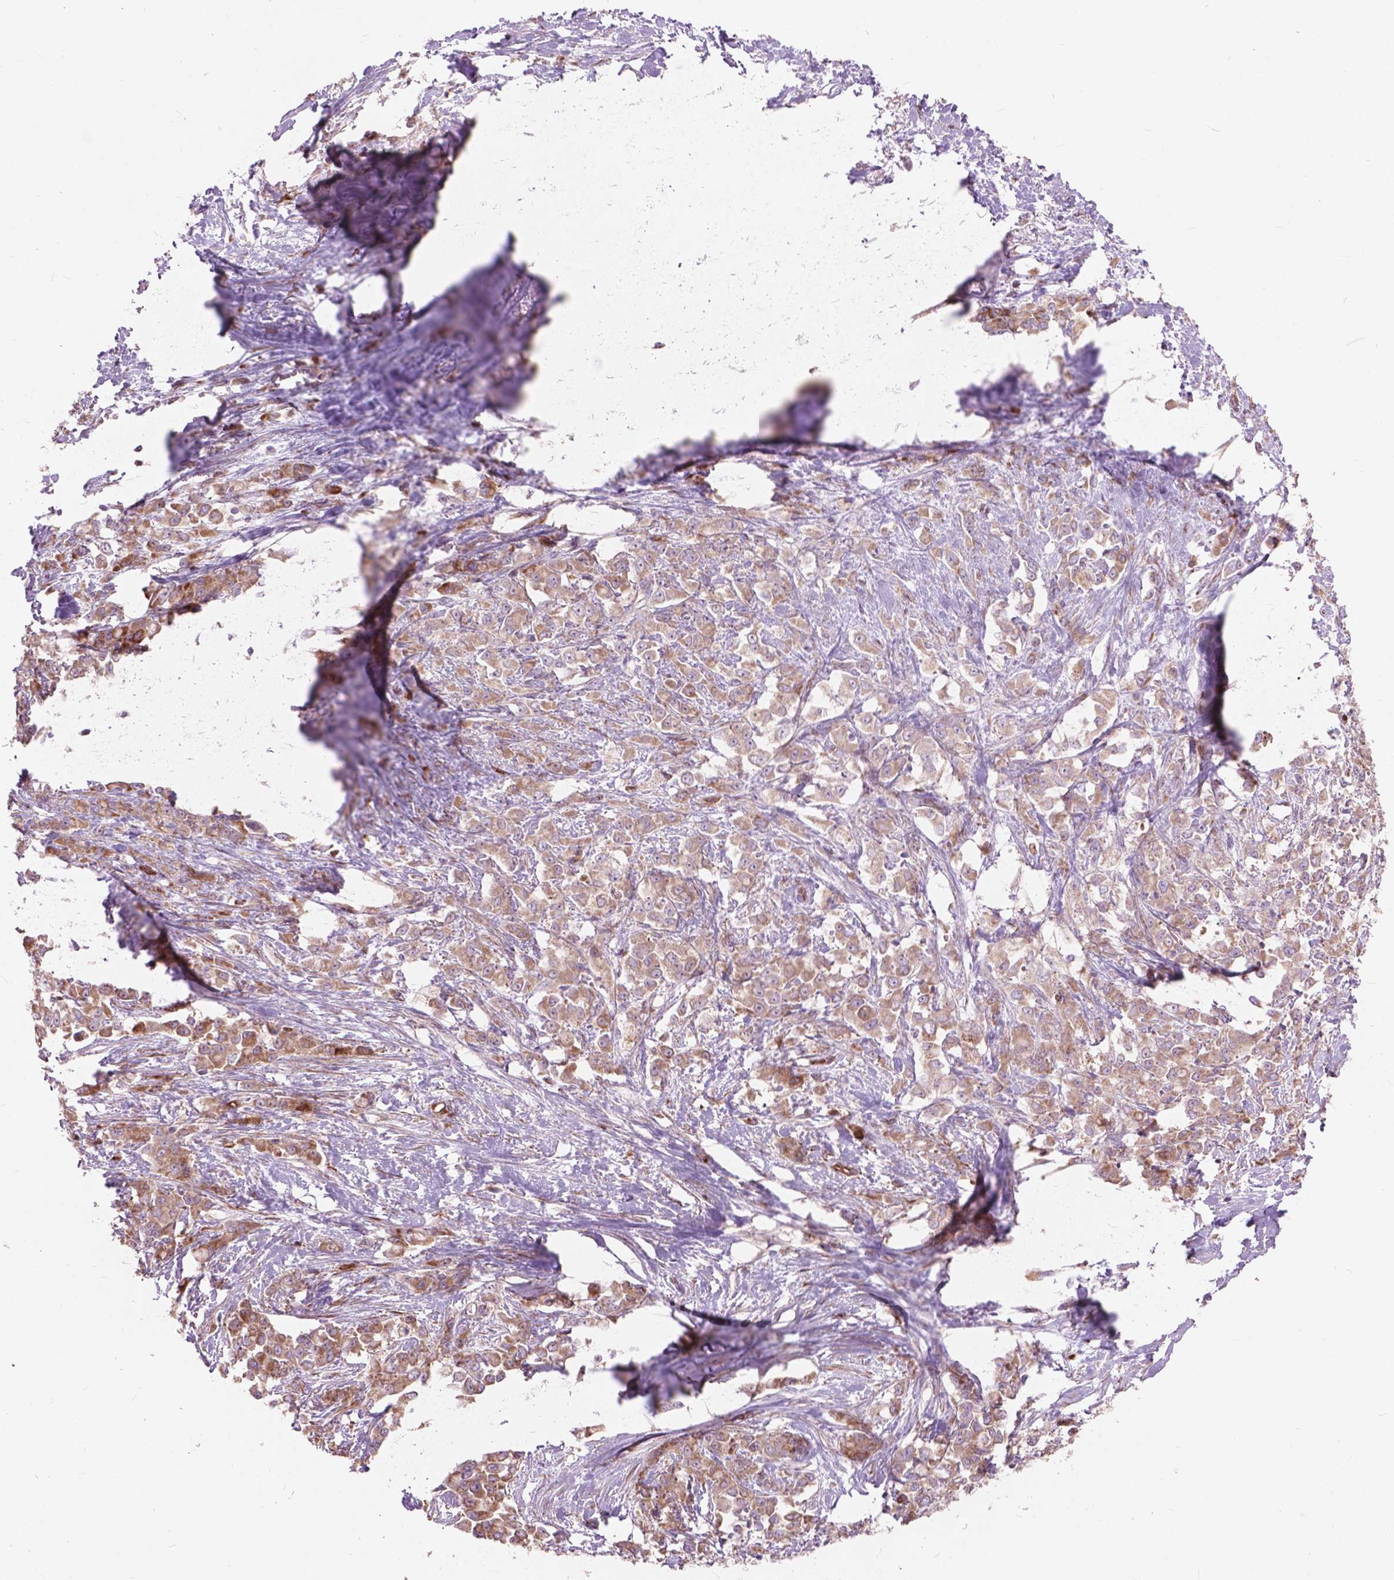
{"staining": {"intensity": "moderate", "quantity": ">75%", "location": "cytoplasmic/membranous"}, "tissue": "stomach cancer", "cell_type": "Tumor cells", "image_type": "cancer", "snomed": [{"axis": "morphology", "description": "Adenocarcinoma, NOS"}, {"axis": "topography", "description": "Stomach"}], "caption": "An image of stomach adenocarcinoma stained for a protein reveals moderate cytoplasmic/membranous brown staining in tumor cells.", "gene": "MORN1", "patient": {"sex": "female", "age": 76}}